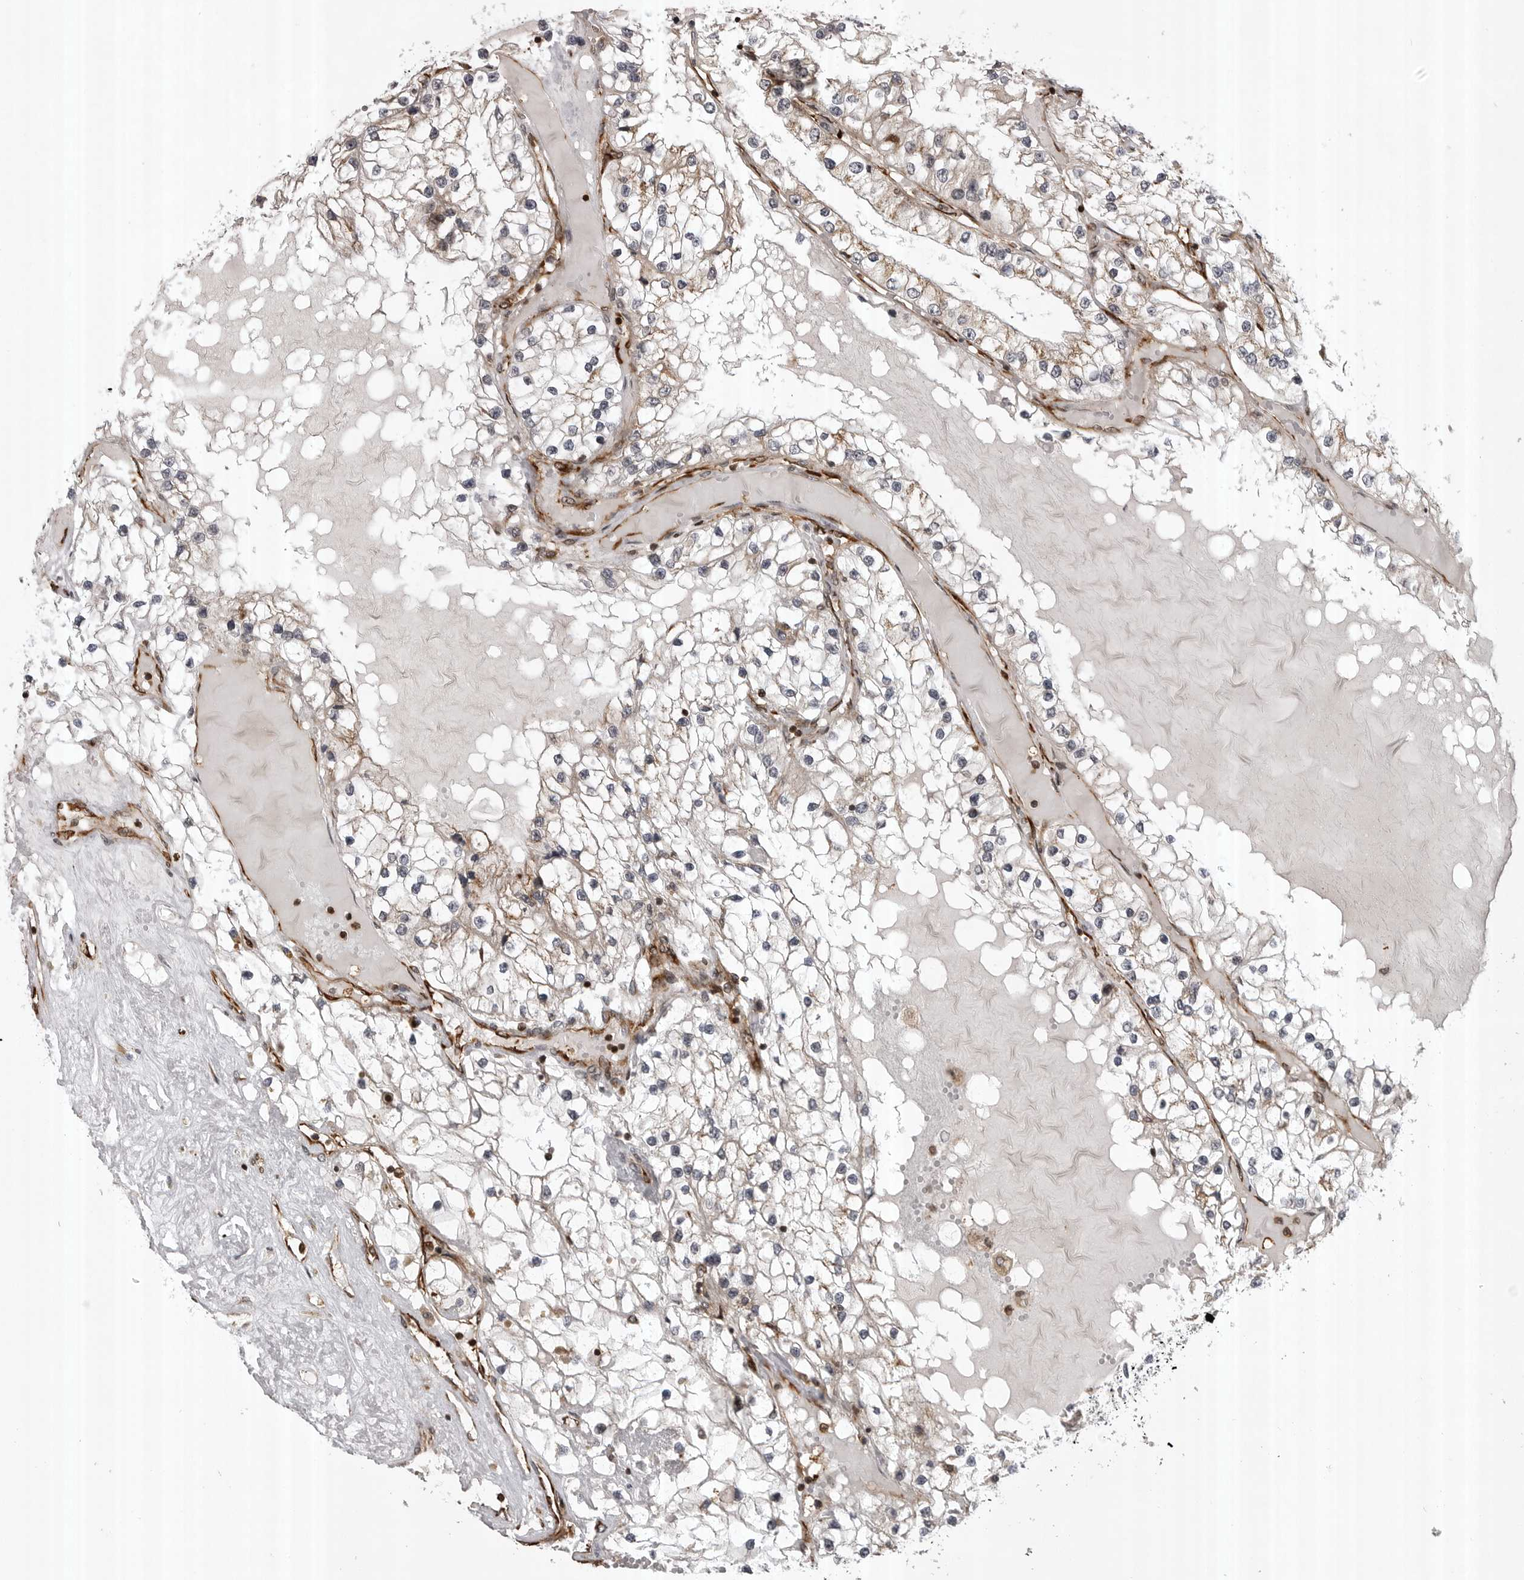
{"staining": {"intensity": "weak", "quantity": "<25%", "location": "cytoplasmic/membranous"}, "tissue": "renal cancer", "cell_type": "Tumor cells", "image_type": "cancer", "snomed": [{"axis": "morphology", "description": "Adenocarcinoma, NOS"}, {"axis": "topography", "description": "Kidney"}], "caption": "Renal cancer stained for a protein using IHC reveals no positivity tumor cells.", "gene": "ABL1", "patient": {"sex": "male", "age": 68}}